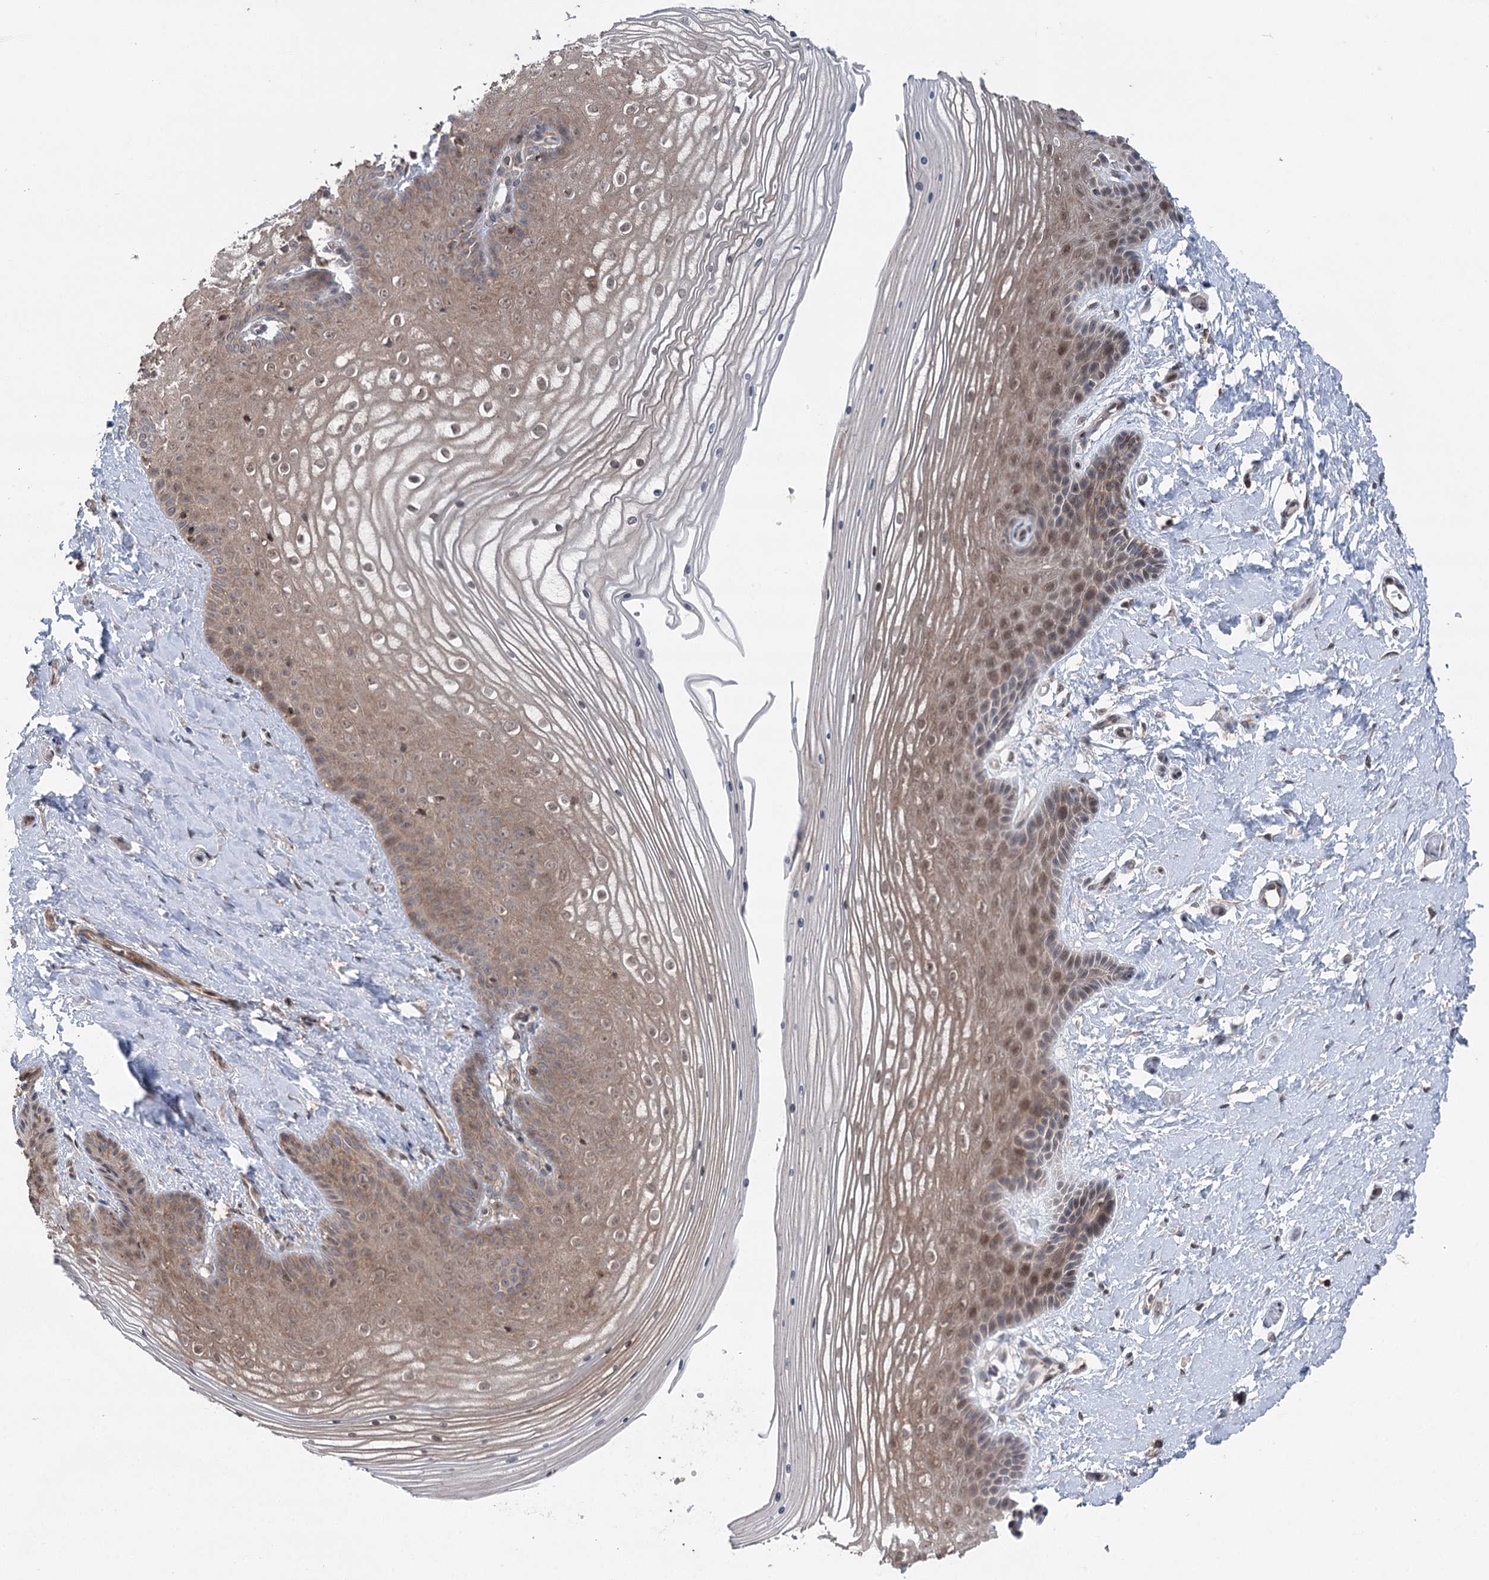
{"staining": {"intensity": "moderate", "quantity": ">75%", "location": "cytoplasmic/membranous,nuclear"}, "tissue": "vagina", "cell_type": "Squamous epithelial cells", "image_type": "normal", "snomed": [{"axis": "morphology", "description": "Normal tissue, NOS"}, {"axis": "topography", "description": "Vagina"}, {"axis": "topography", "description": "Cervix"}], "caption": "High-magnification brightfield microscopy of benign vagina stained with DAB (brown) and counterstained with hematoxylin (blue). squamous epithelial cells exhibit moderate cytoplasmic/membranous,nuclear staining is seen in about>75% of cells. The staining was performed using DAB (3,3'-diaminobenzidine) to visualize the protein expression in brown, while the nuclei were stained in blue with hematoxylin (Magnification: 20x).", "gene": "CCSER2", "patient": {"sex": "female", "age": 40}}